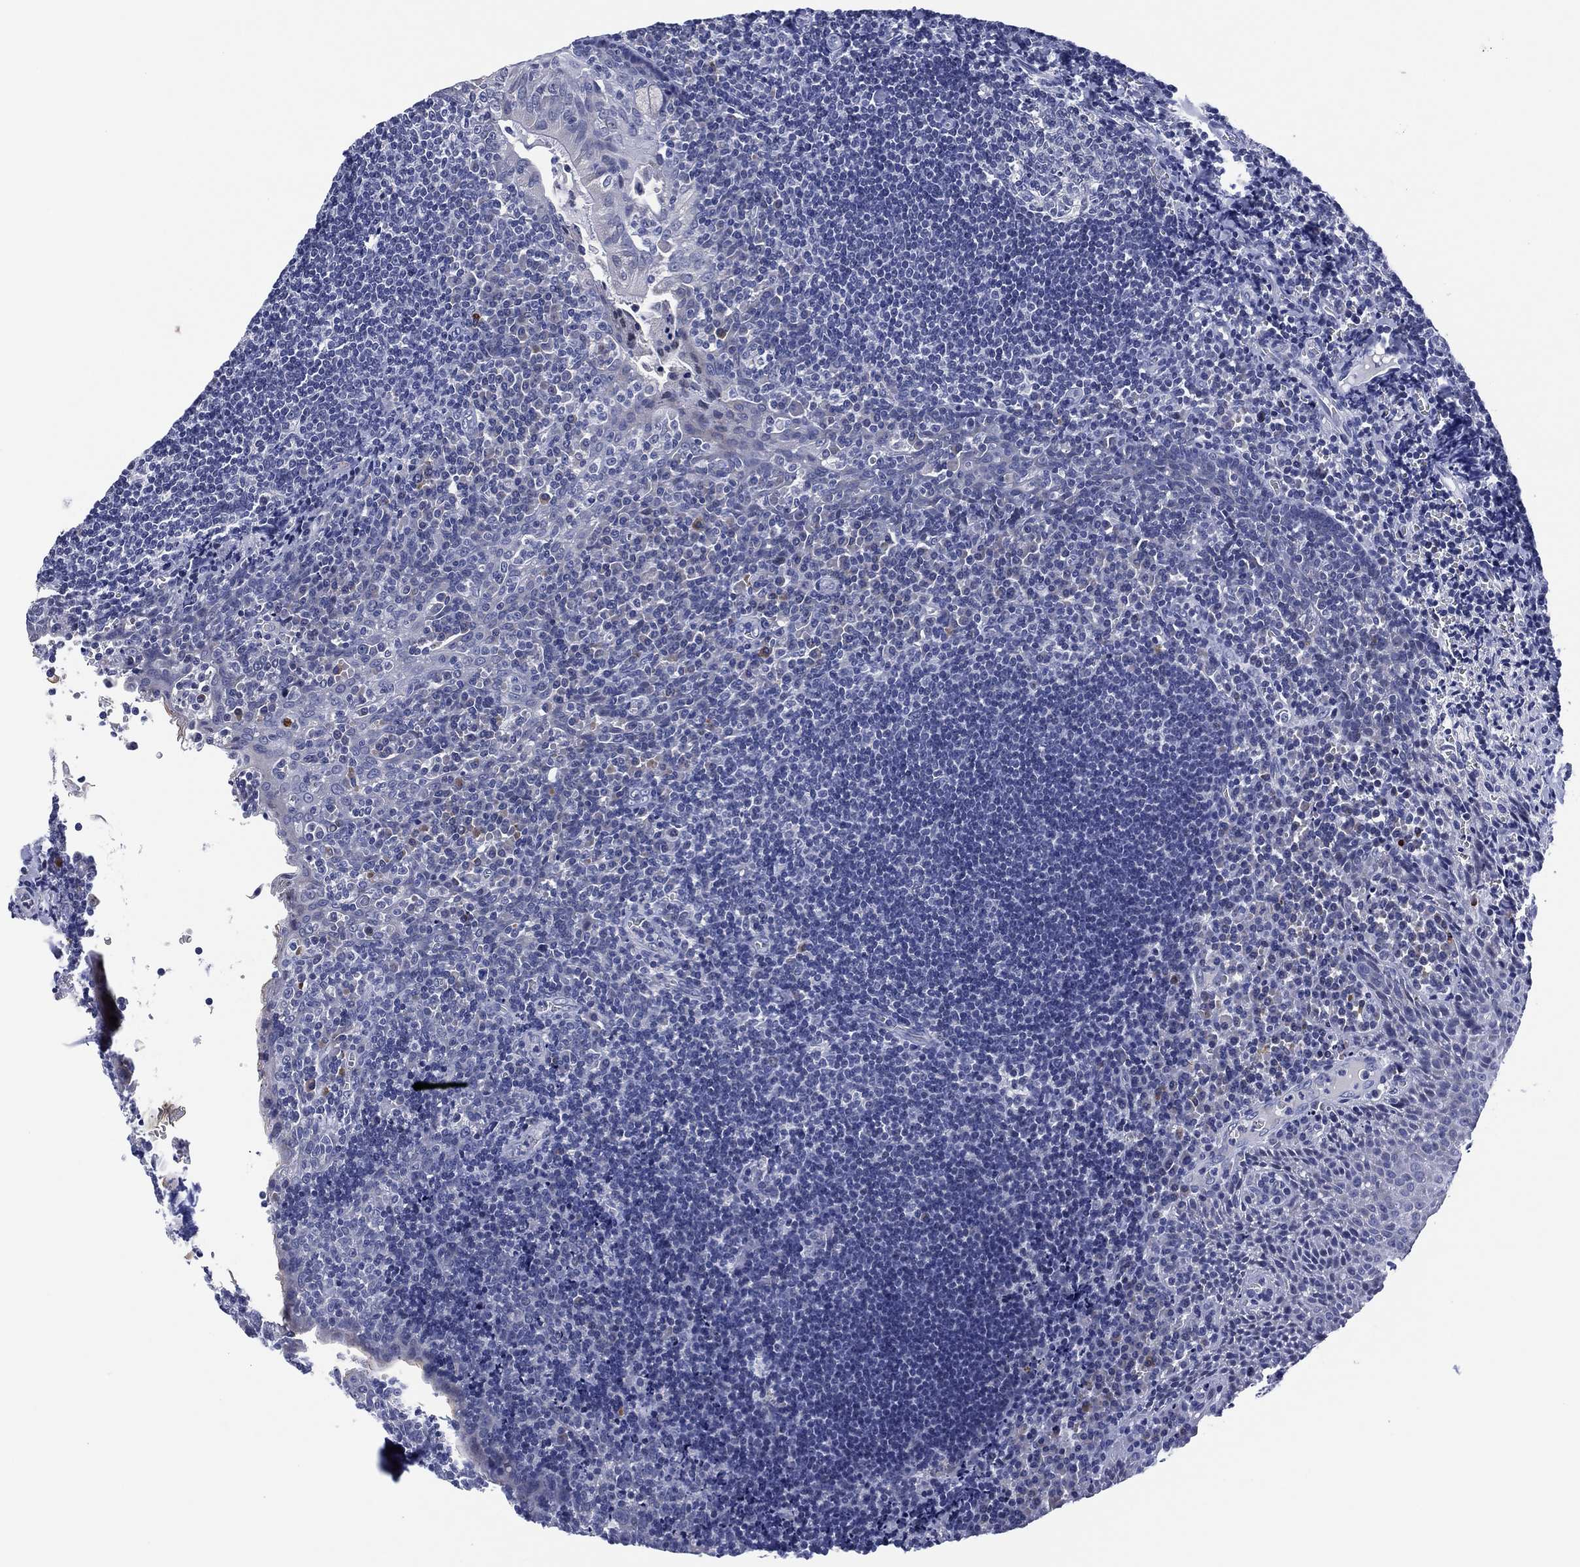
{"staining": {"intensity": "negative", "quantity": "none", "location": "none"}, "tissue": "tonsil", "cell_type": "Germinal center cells", "image_type": "normal", "snomed": [{"axis": "morphology", "description": "Normal tissue, NOS"}, {"axis": "morphology", "description": "Inflammation, NOS"}, {"axis": "topography", "description": "Tonsil"}], "caption": "This image is of unremarkable tonsil stained with immunohistochemistry to label a protein in brown with the nuclei are counter-stained blue. There is no positivity in germinal center cells. (Immunohistochemistry (ihc), brightfield microscopy, high magnification).", "gene": "CLIP3", "patient": {"sex": "female", "age": 31}}